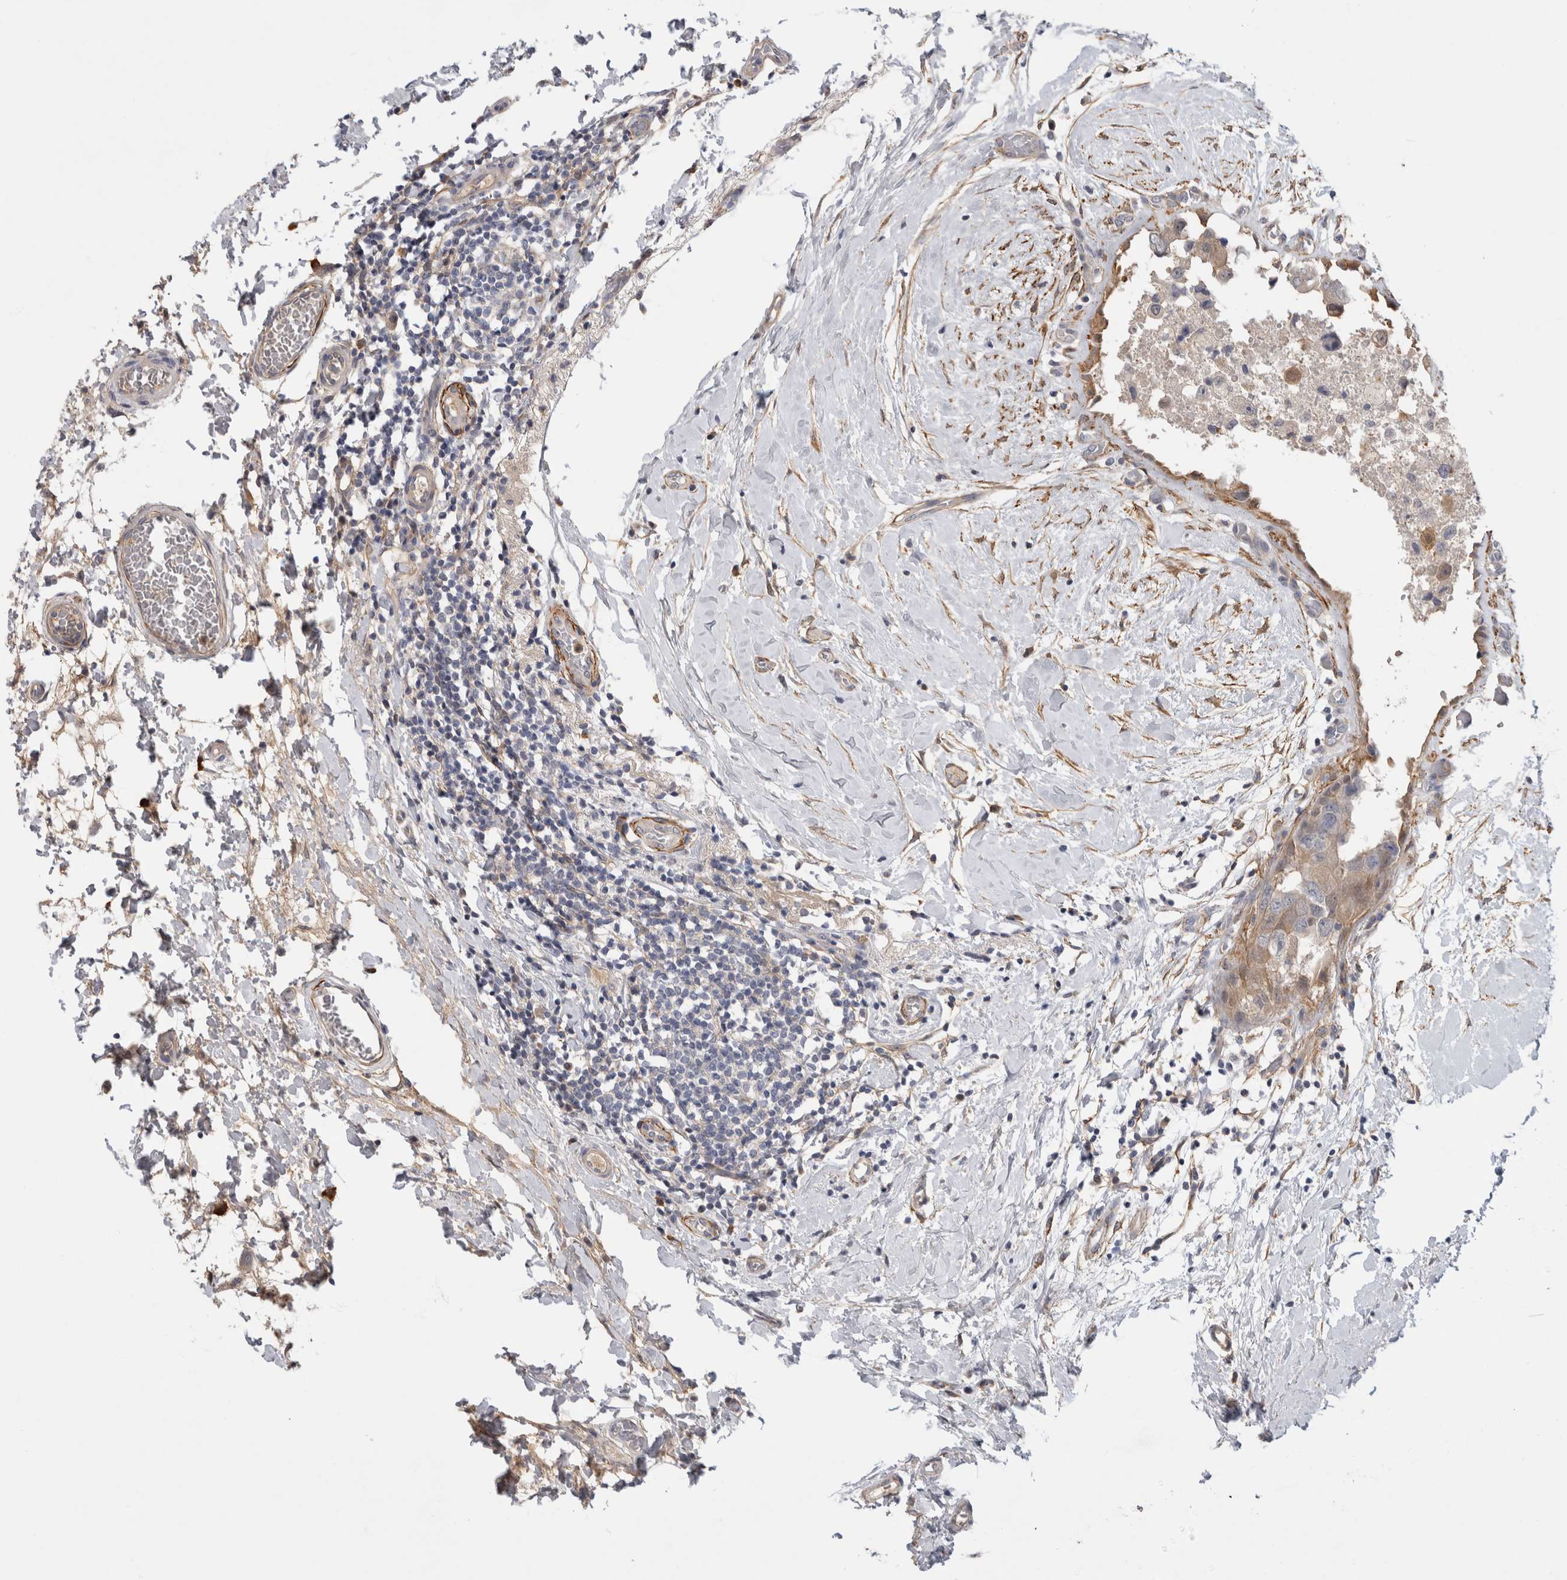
{"staining": {"intensity": "weak", "quantity": ">75%", "location": "cytoplasmic/membranous"}, "tissue": "breast cancer", "cell_type": "Tumor cells", "image_type": "cancer", "snomed": [{"axis": "morphology", "description": "Duct carcinoma"}, {"axis": "topography", "description": "Breast"}], "caption": "Protein staining demonstrates weak cytoplasmic/membranous positivity in approximately >75% of tumor cells in breast cancer (invasive ductal carcinoma). The protein is shown in brown color, while the nuclei are stained blue.", "gene": "PGM1", "patient": {"sex": "female", "age": 62}}